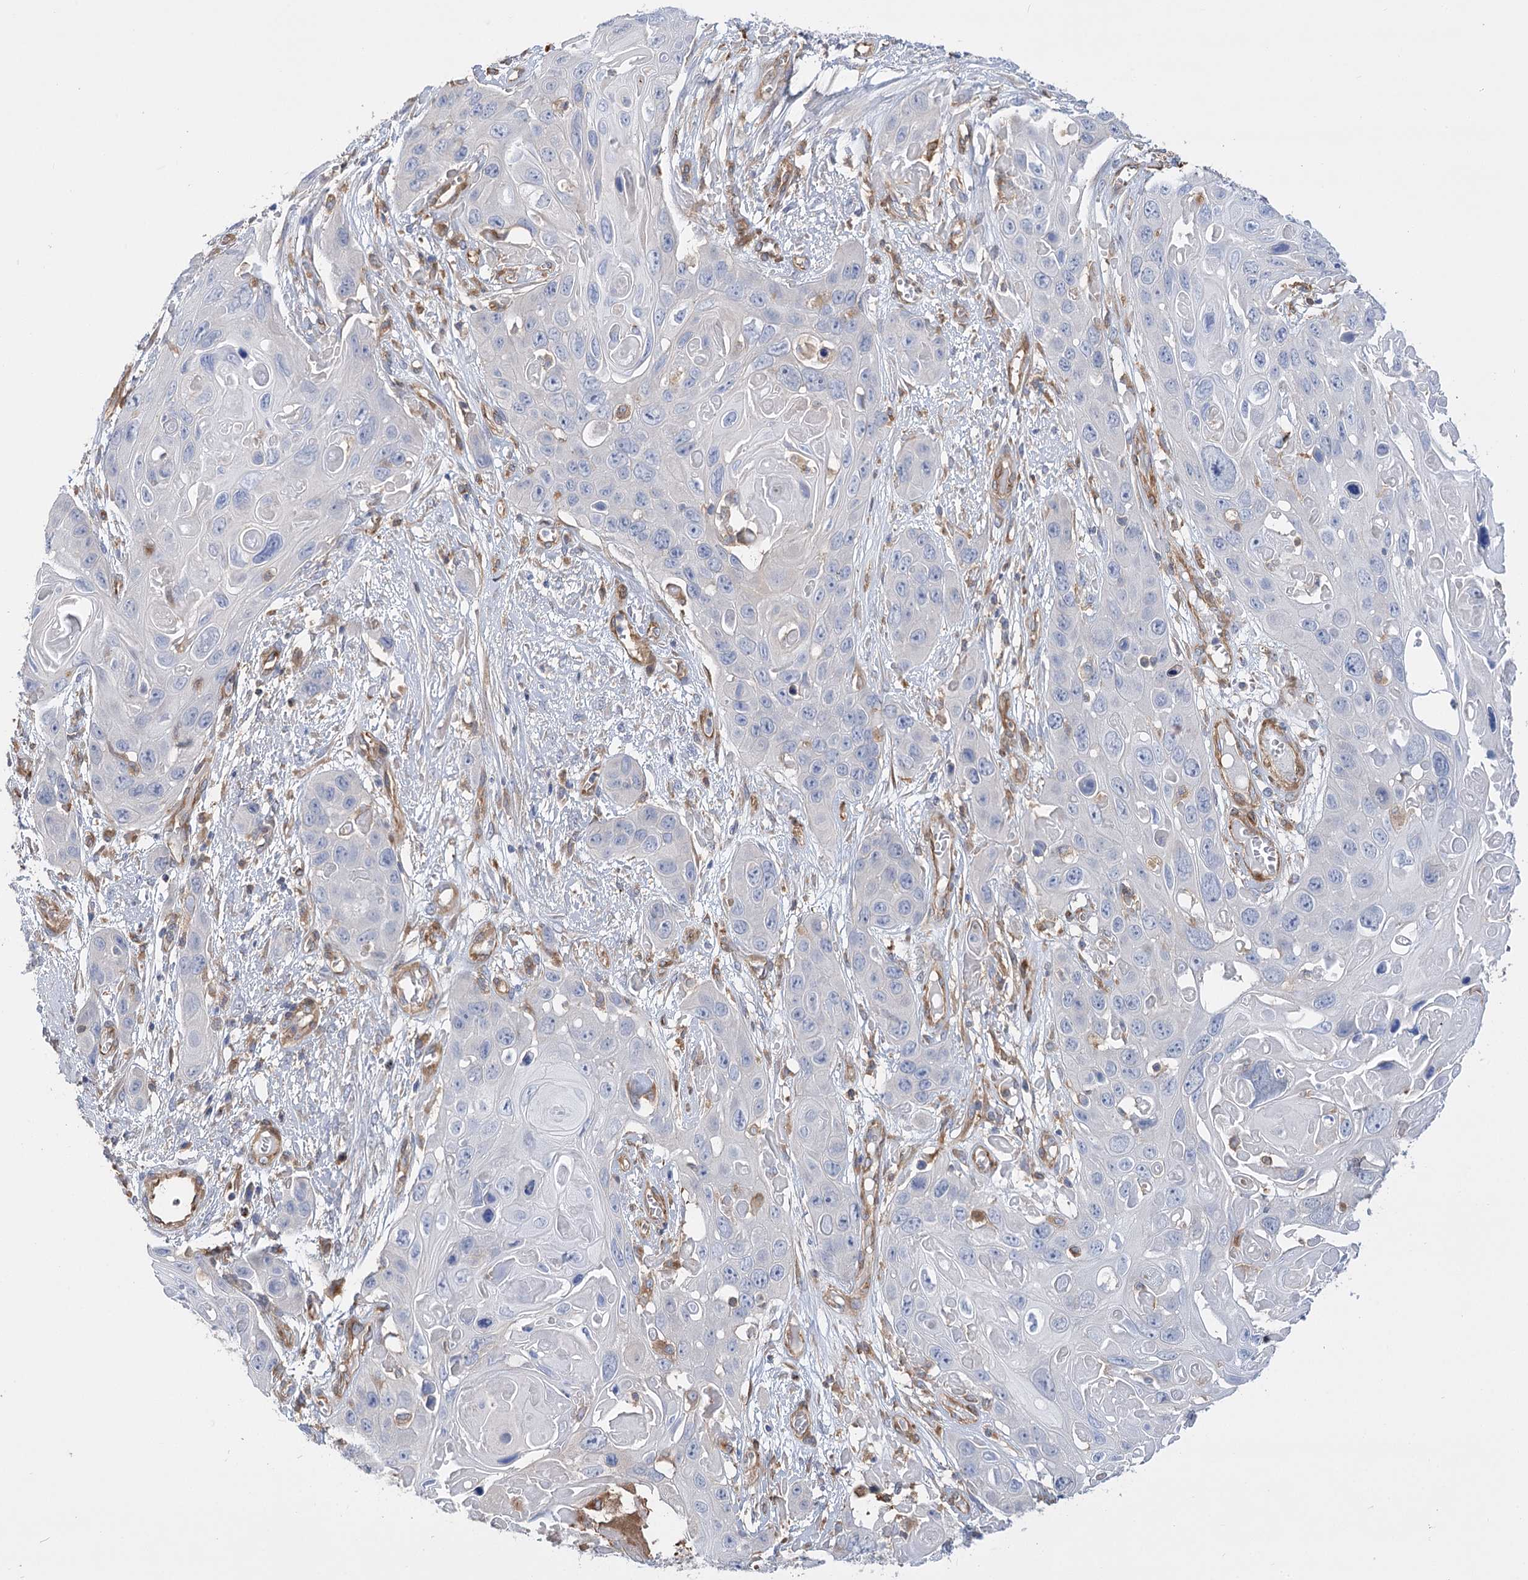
{"staining": {"intensity": "negative", "quantity": "none", "location": "none"}, "tissue": "skin cancer", "cell_type": "Tumor cells", "image_type": "cancer", "snomed": [{"axis": "morphology", "description": "Squamous cell carcinoma, NOS"}, {"axis": "topography", "description": "Skin"}], "caption": "Skin squamous cell carcinoma was stained to show a protein in brown. There is no significant expression in tumor cells.", "gene": "GUSB", "patient": {"sex": "male", "age": 55}}